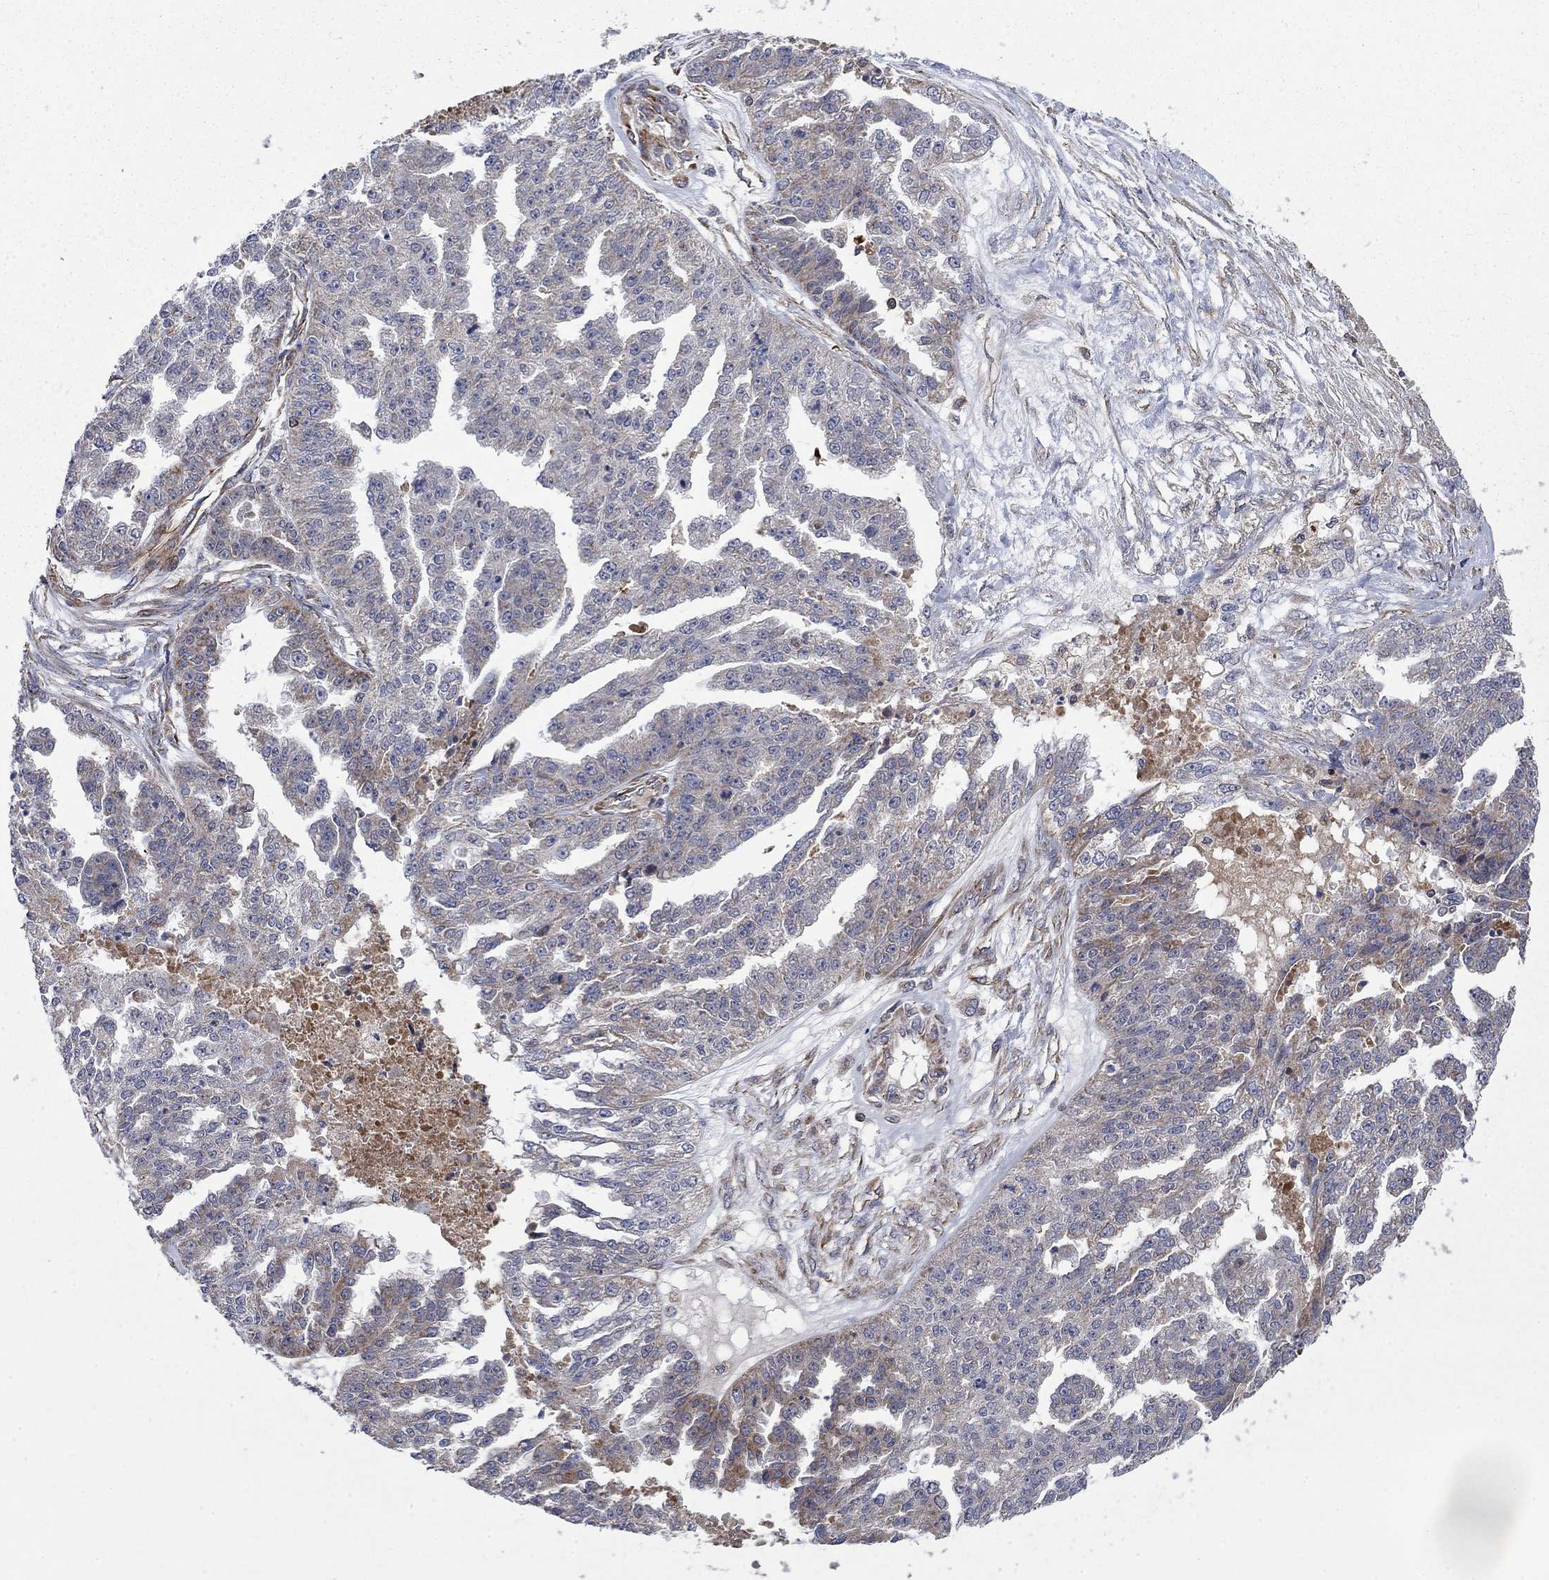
{"staining": {"intensity": "weak", "quantity": "25%-75%", "location": "cytoplasmic/membranous"}, "tissue": "ovarian cancer", "cell_type": "Tumor cells", "image_type": "cancer", "snomed": [{"axis": "morphology", "description": "Cystadenocarcinoma, serous, NOS"}, {"axis": "topography", "description": "Ovary"}], "caption": "Ovarian cancer (serous cystadenocarcinoma) was stained to show a protein in brown. There is low levels of weak cytoplasmic/membranous staining in about 25%-75% of tumor cells. (IHC, brightfield microscopy, high magnification).", "gene": "NDUFC1", "patient": {"sex": "female", "age": 58}}